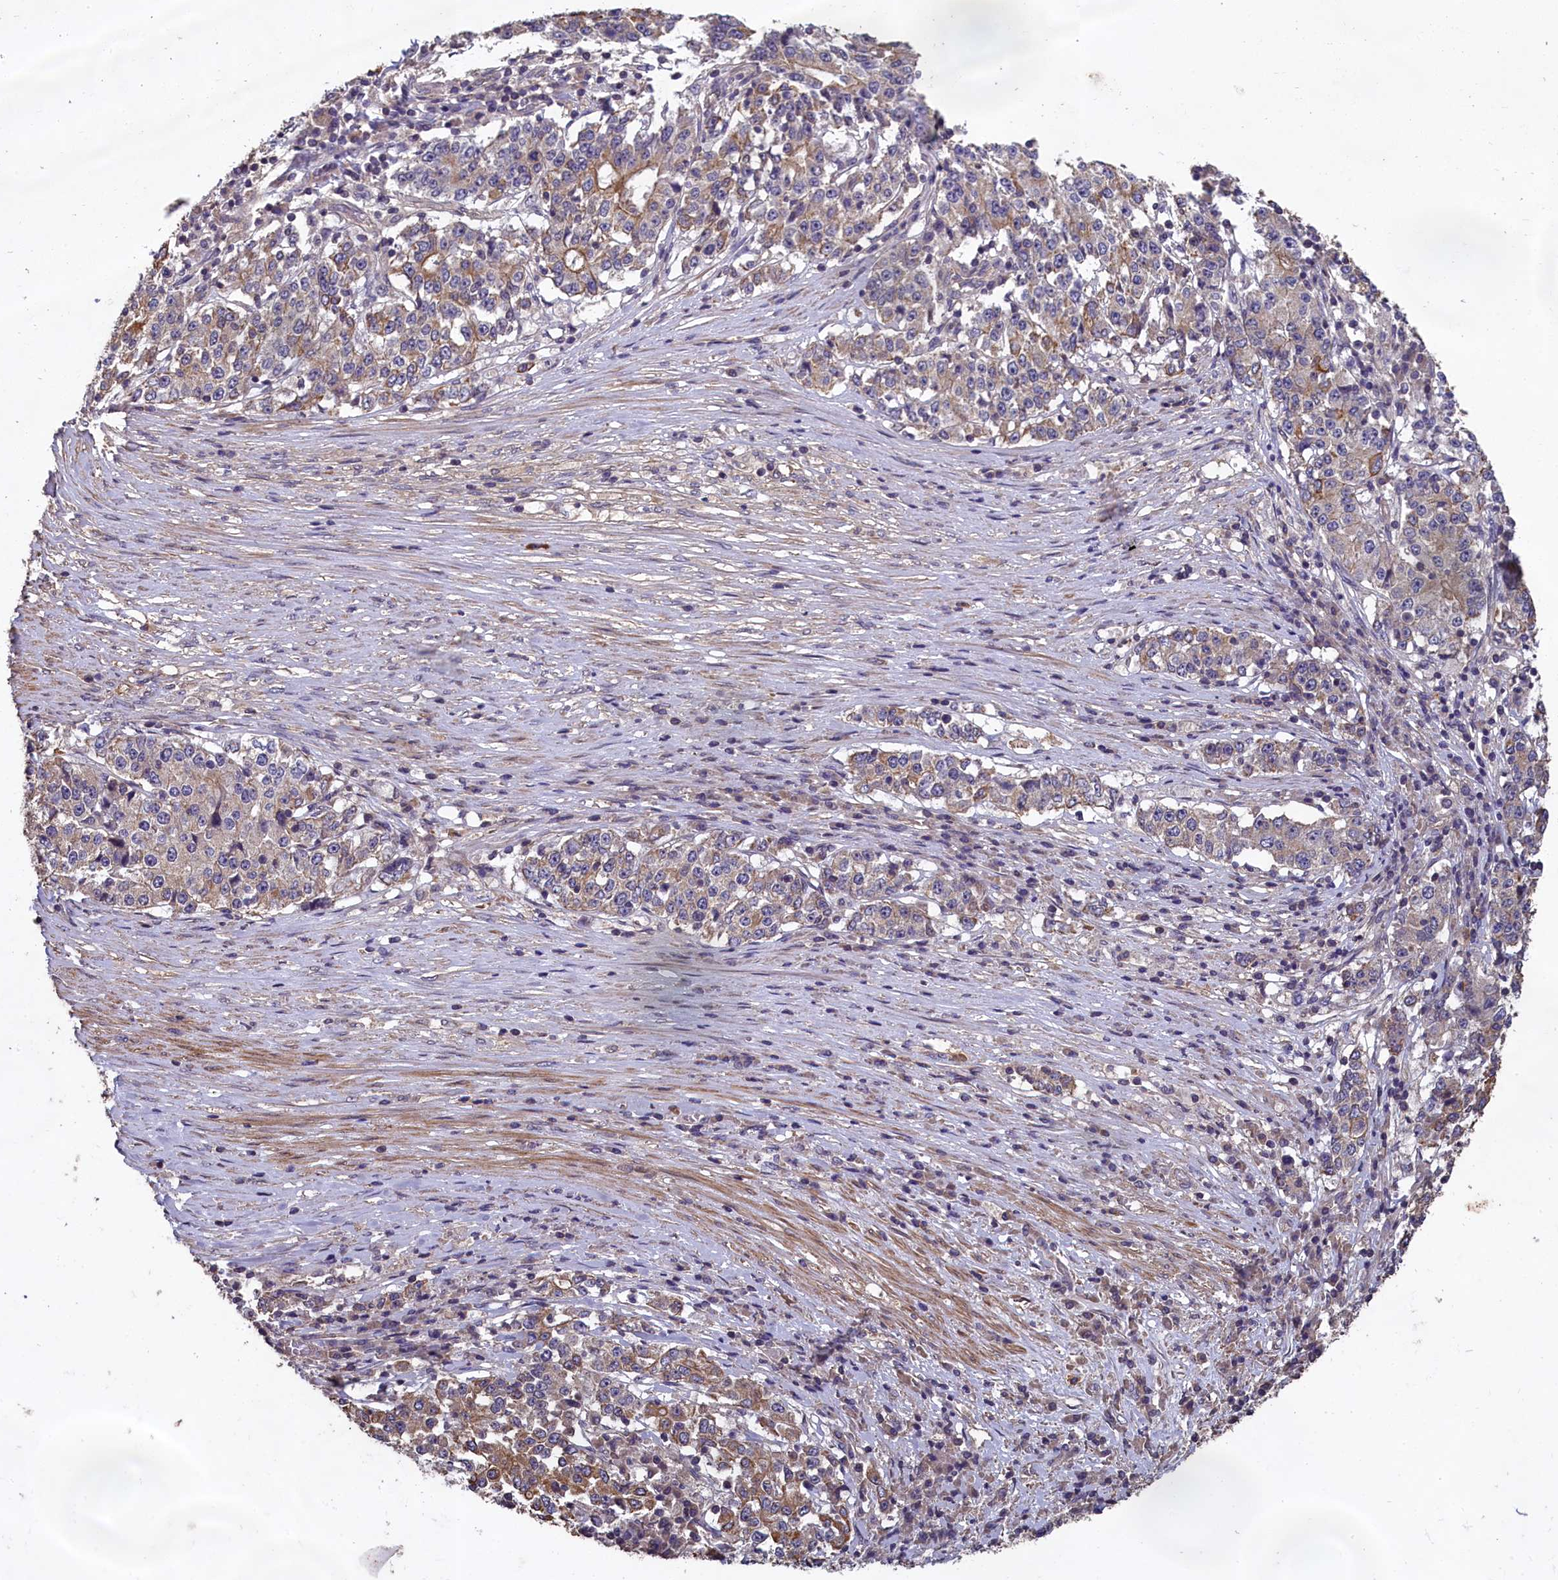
{"staining": {"intensity": "moderate", "quantity": "25%-75%", "location": "cytoplasmic/membranous"}, "tissue": "stomach cancer", "cell_type": "Tumor cells", "image_type": "cancer", "snomed": [{"axis": "morphology", "description": "Adenocarcinoma, NOS"}, {"axis": "topography", "description": "Stomach"}], "caption": "A medium amount of moderate cytoplasmic/membranous expression is present in approximately 25%-75% of tumor cells in stomach cancer tissue.", "gene": "CHD9", "patient": {"sex": "male", "age": 59}}